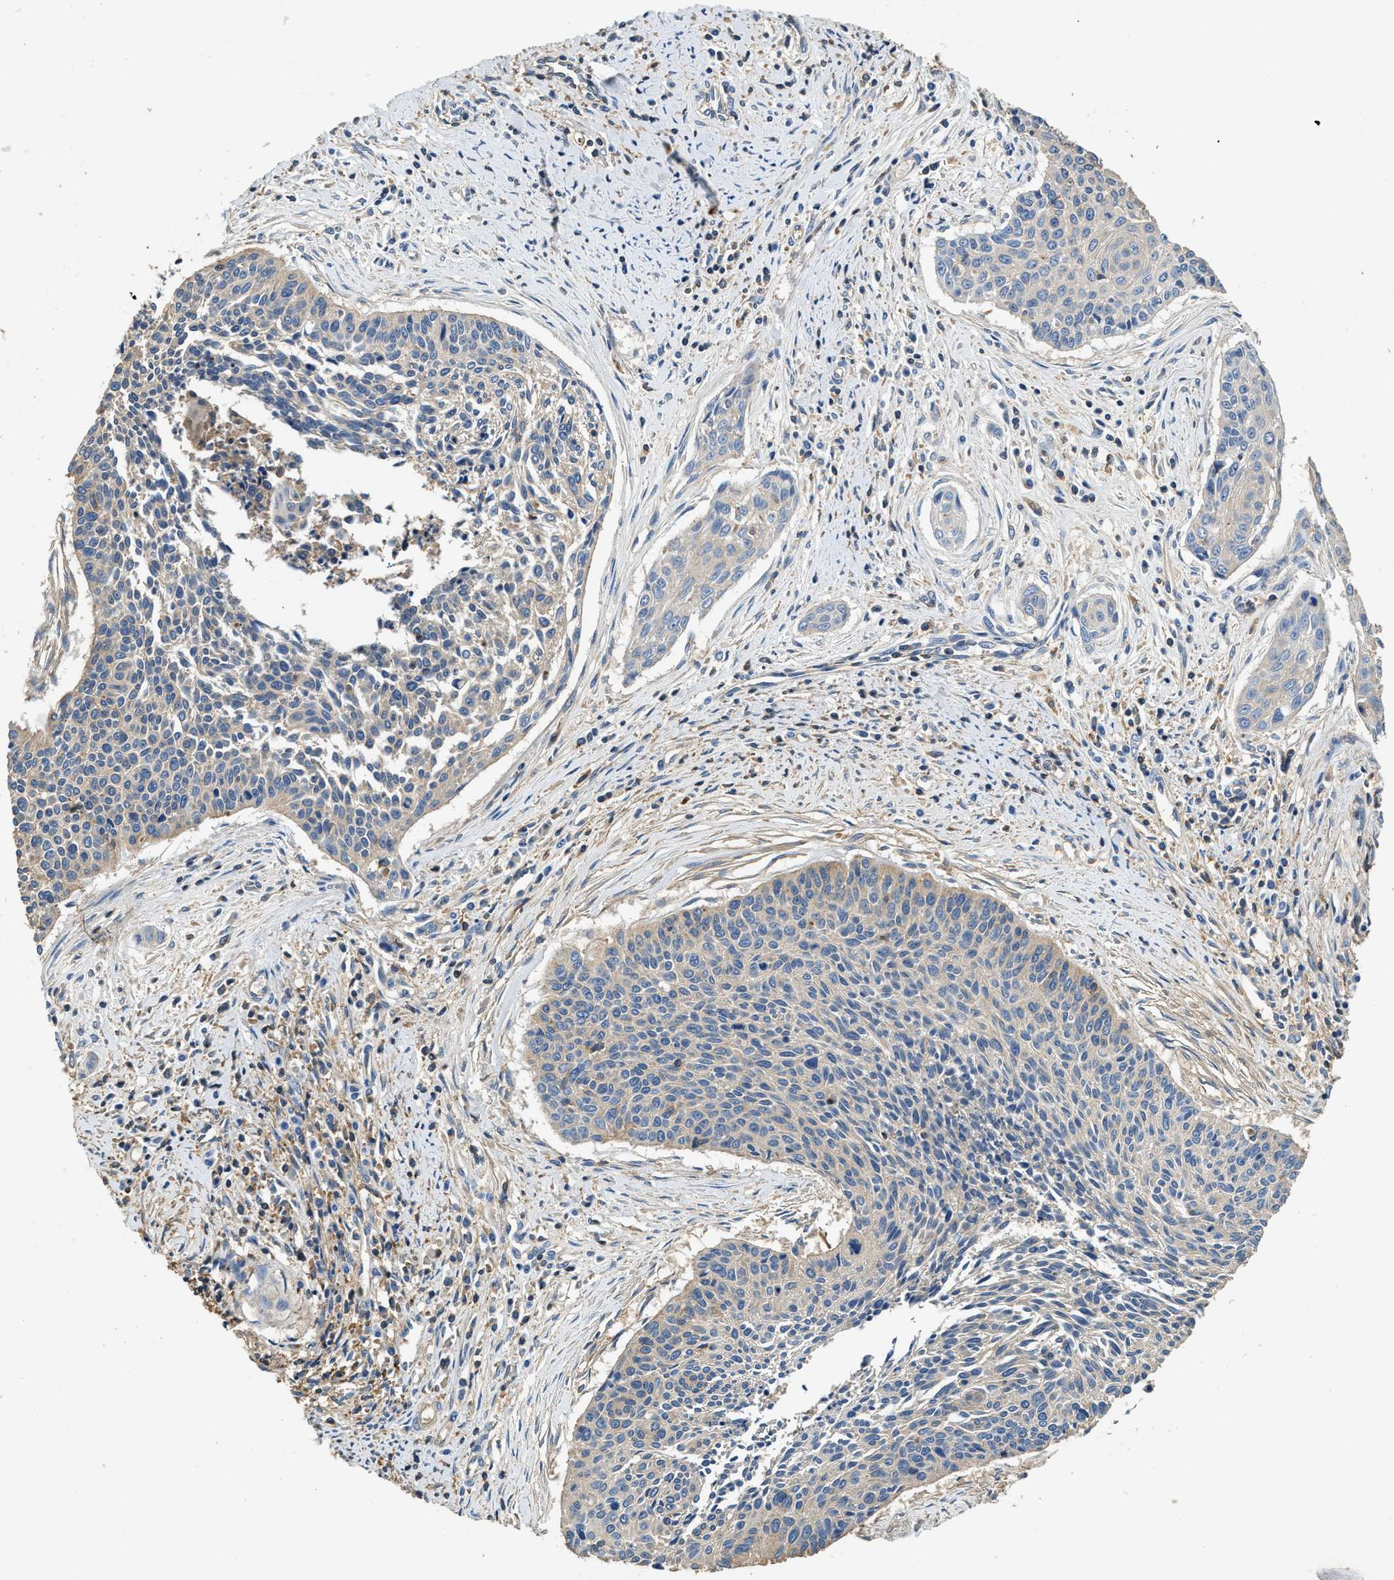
{"staining": {"intensity": "weak", "quantity": "<25%", "location": "cytoplasmic/membranous"}, "tissue": "cervical cancer", "cell_type": "Tumor cells", "image_type": "cancer", "snomed": [{"axis": "morphology", "description": "Squamous cell carcinoma, NOS"}, {"axis": "topography", "description": "Cervix"}], "caption": "IHC of cervical cancer displays no expression in tumor cells.", "gene": "BLOC1S1", "patient": {"sex": "female", "age": 55}}